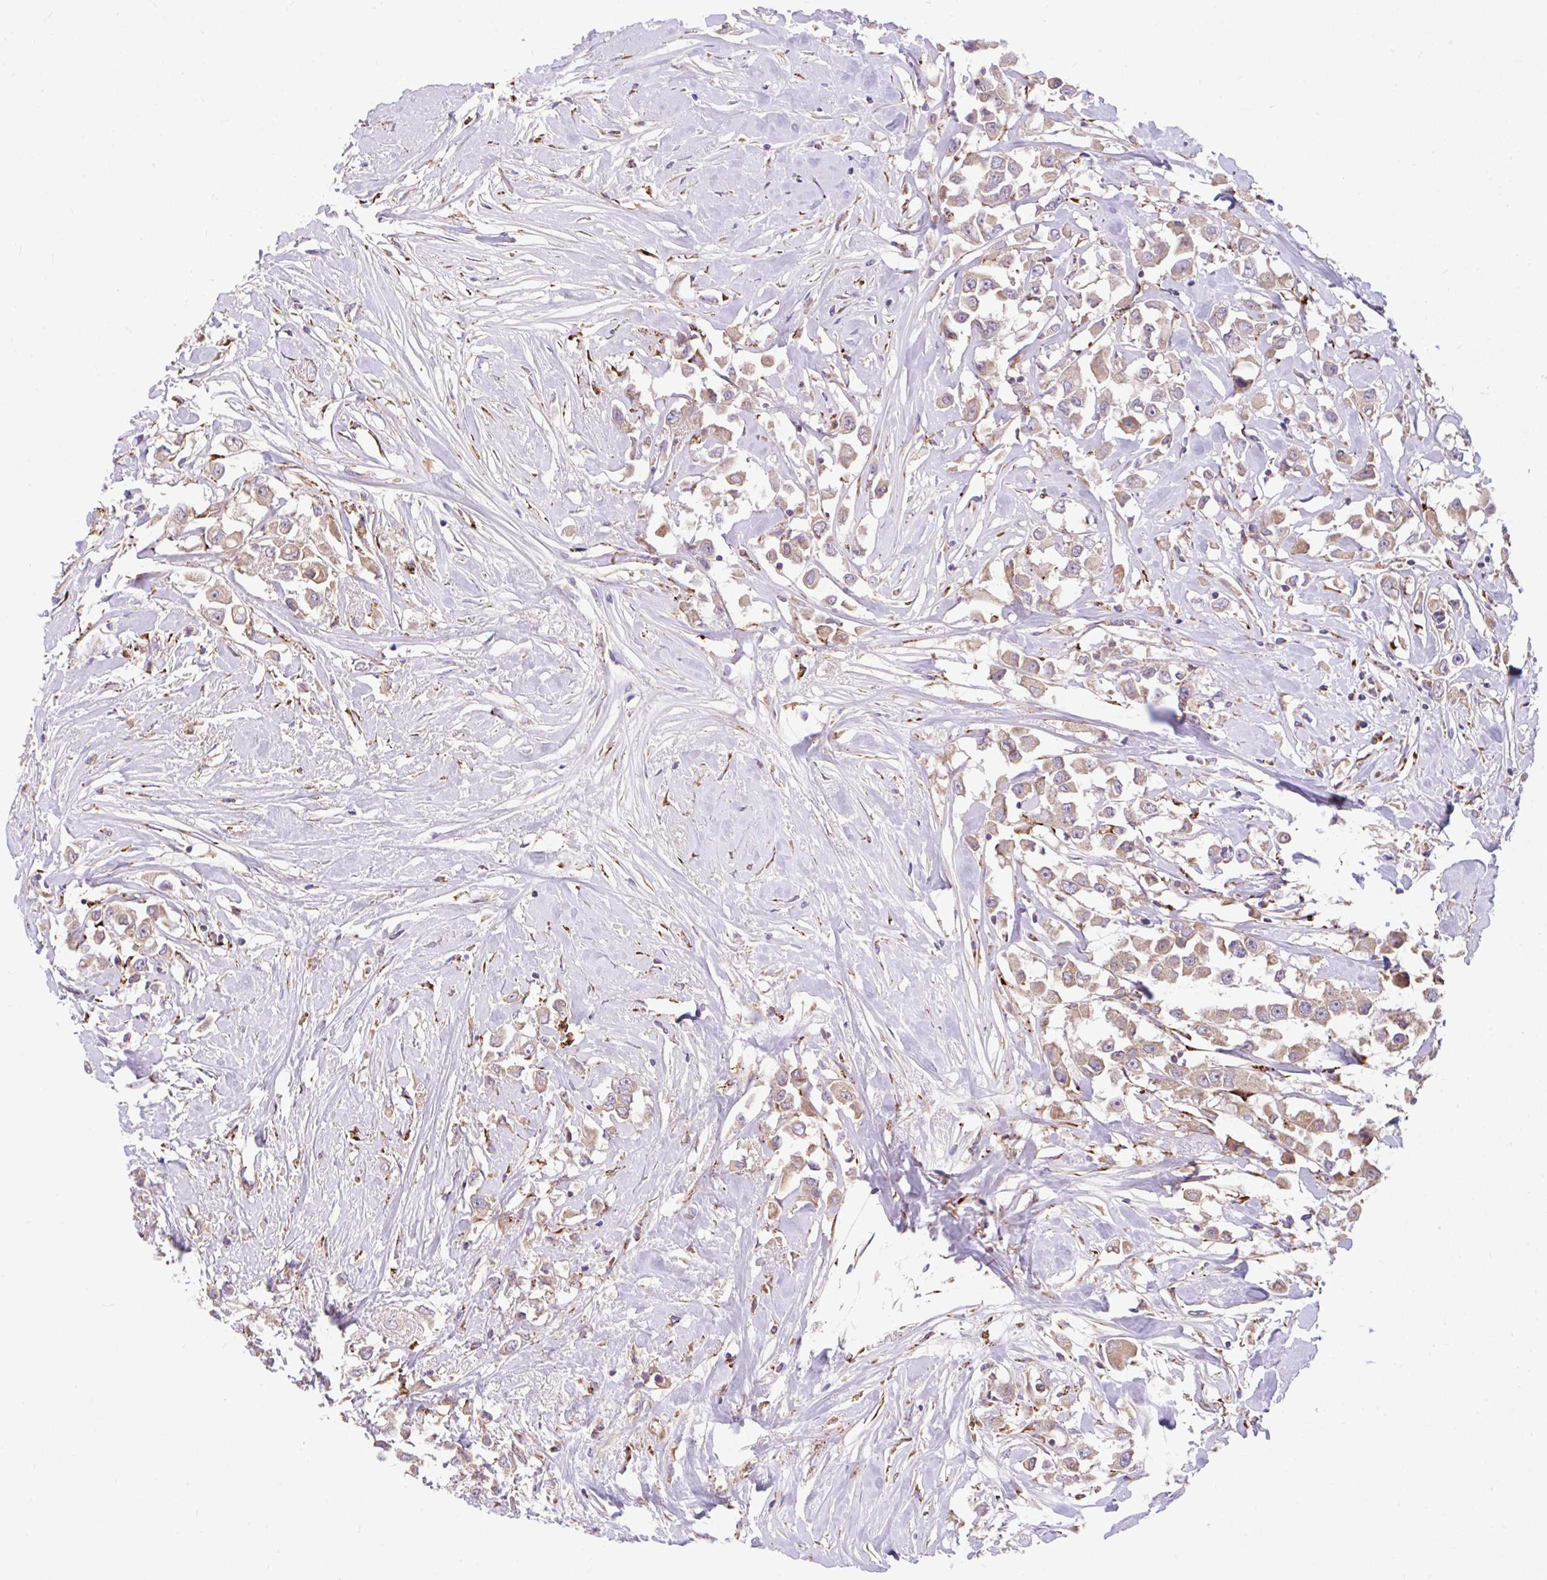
{"staining": {"intensity": "moderate", "quantity": ">75%", "location": "cytoplasmic/membranous"}, "tissue": "breast cancer", "cell_type": "Tumor cells", "image_type": "cancer", "snomed": [{"axis": "morphology", "description": "Duct carcinoma"}, {"axis": "topography", "description": "Breast"}], "caption": "Immunohistochemistry photomicrograph of human intraductal carcinoma (breast) stained for a protein (brown), which reveals medium levels of moderate cytoplasmic/membranous positivity in about >75% of tumor cells.", "gene": "RALBP1", "patient": {"sex": "female", "age": 61}}